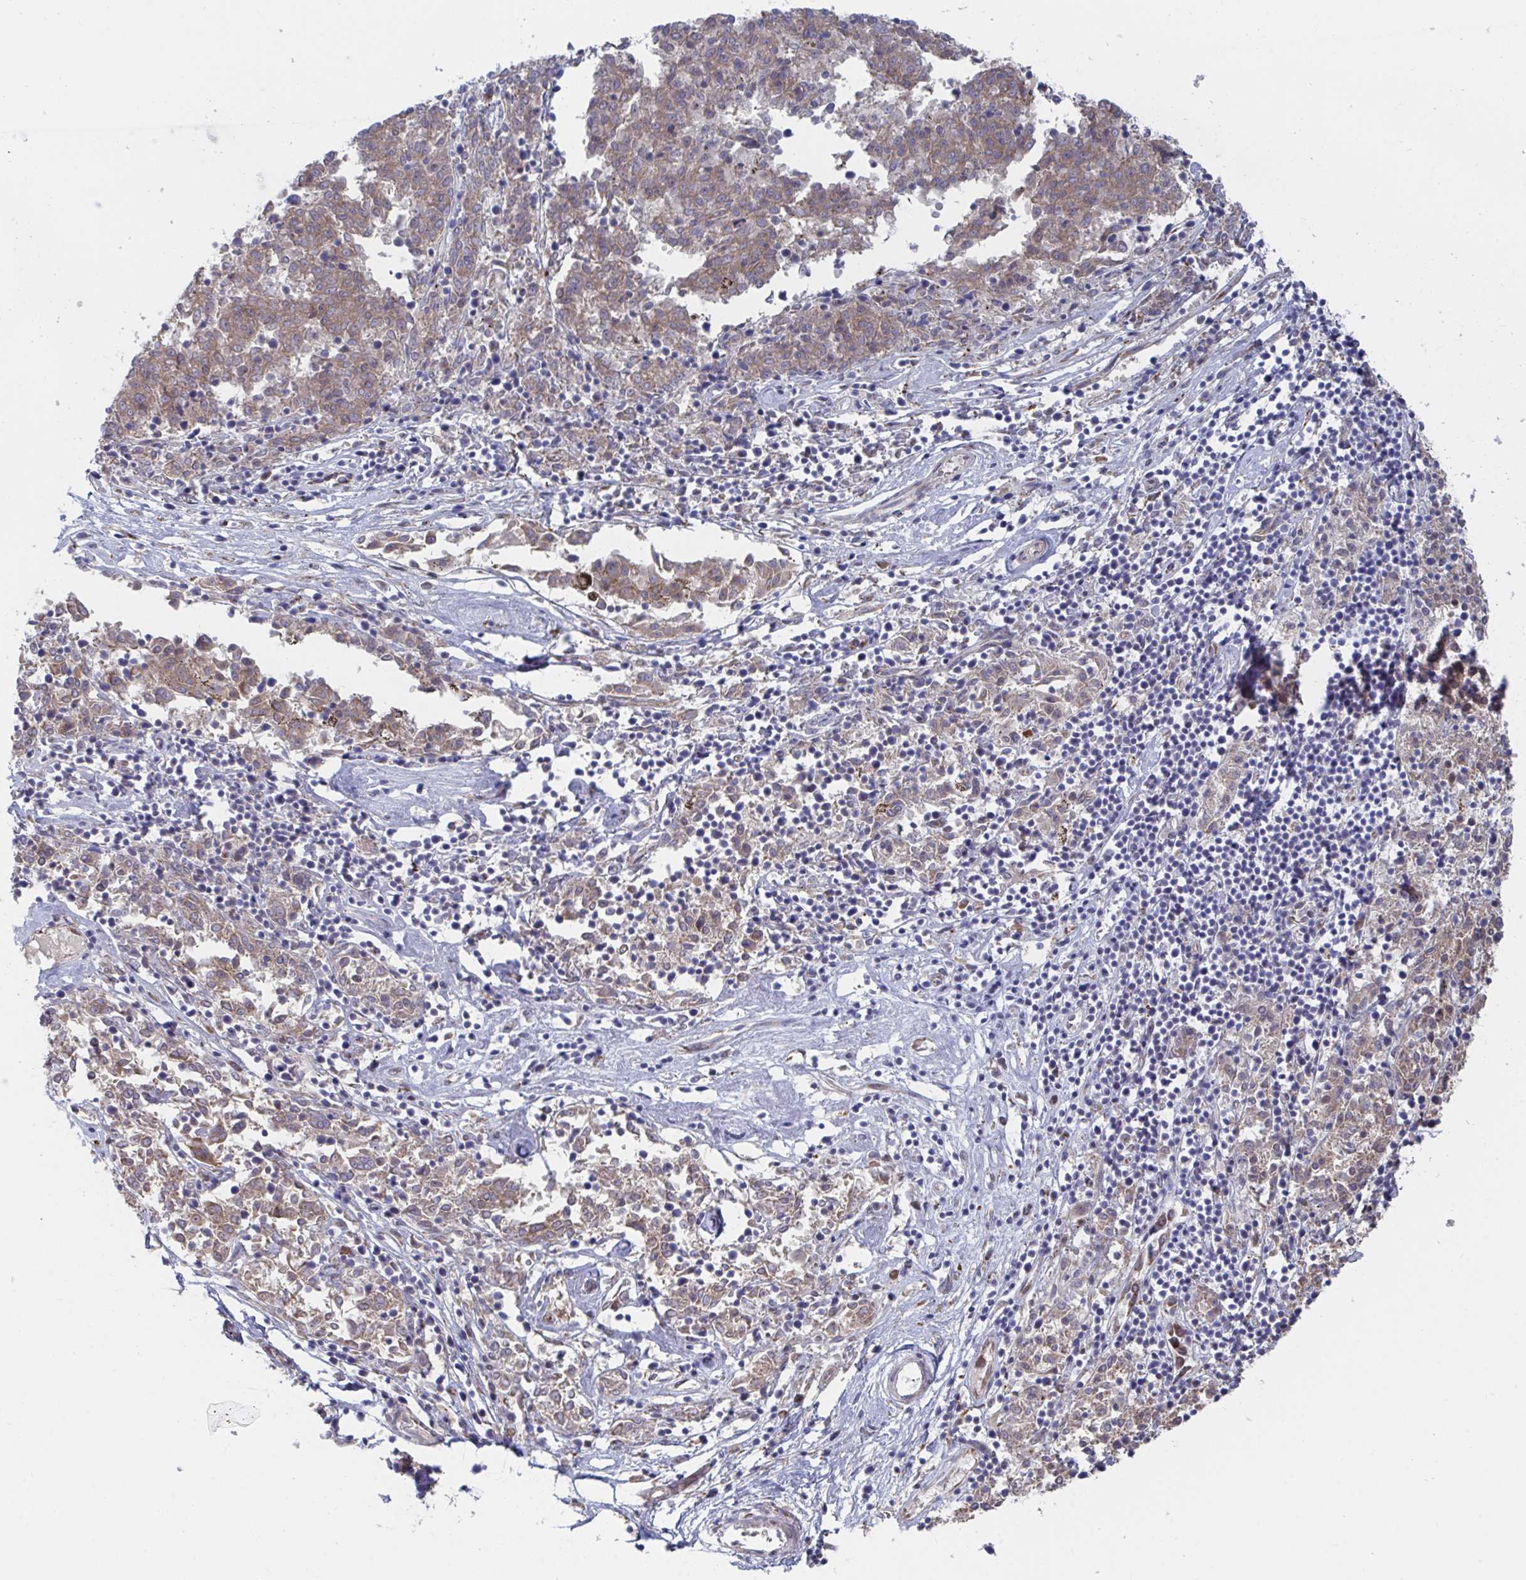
{"staining": {"intensity": "weak", "quantity": "25%-75%", "location": "cytoplasmic/membranous"}, "tissue": "melanoma", "cell_type": "Tumor cells", "image_type": "cancer", "snomed": [{"axis": "morphology", "description": "Malignant melanoma, NOS"}, {"axis": "topography", "description": "Skin"}], "caption": "Weak cytoplasmic/membranous expression is seen in approximately 25%-75% of tumor cells in melanoma.", "gene": "FJX1", "patient": {"sex": "female", "age": 72}}